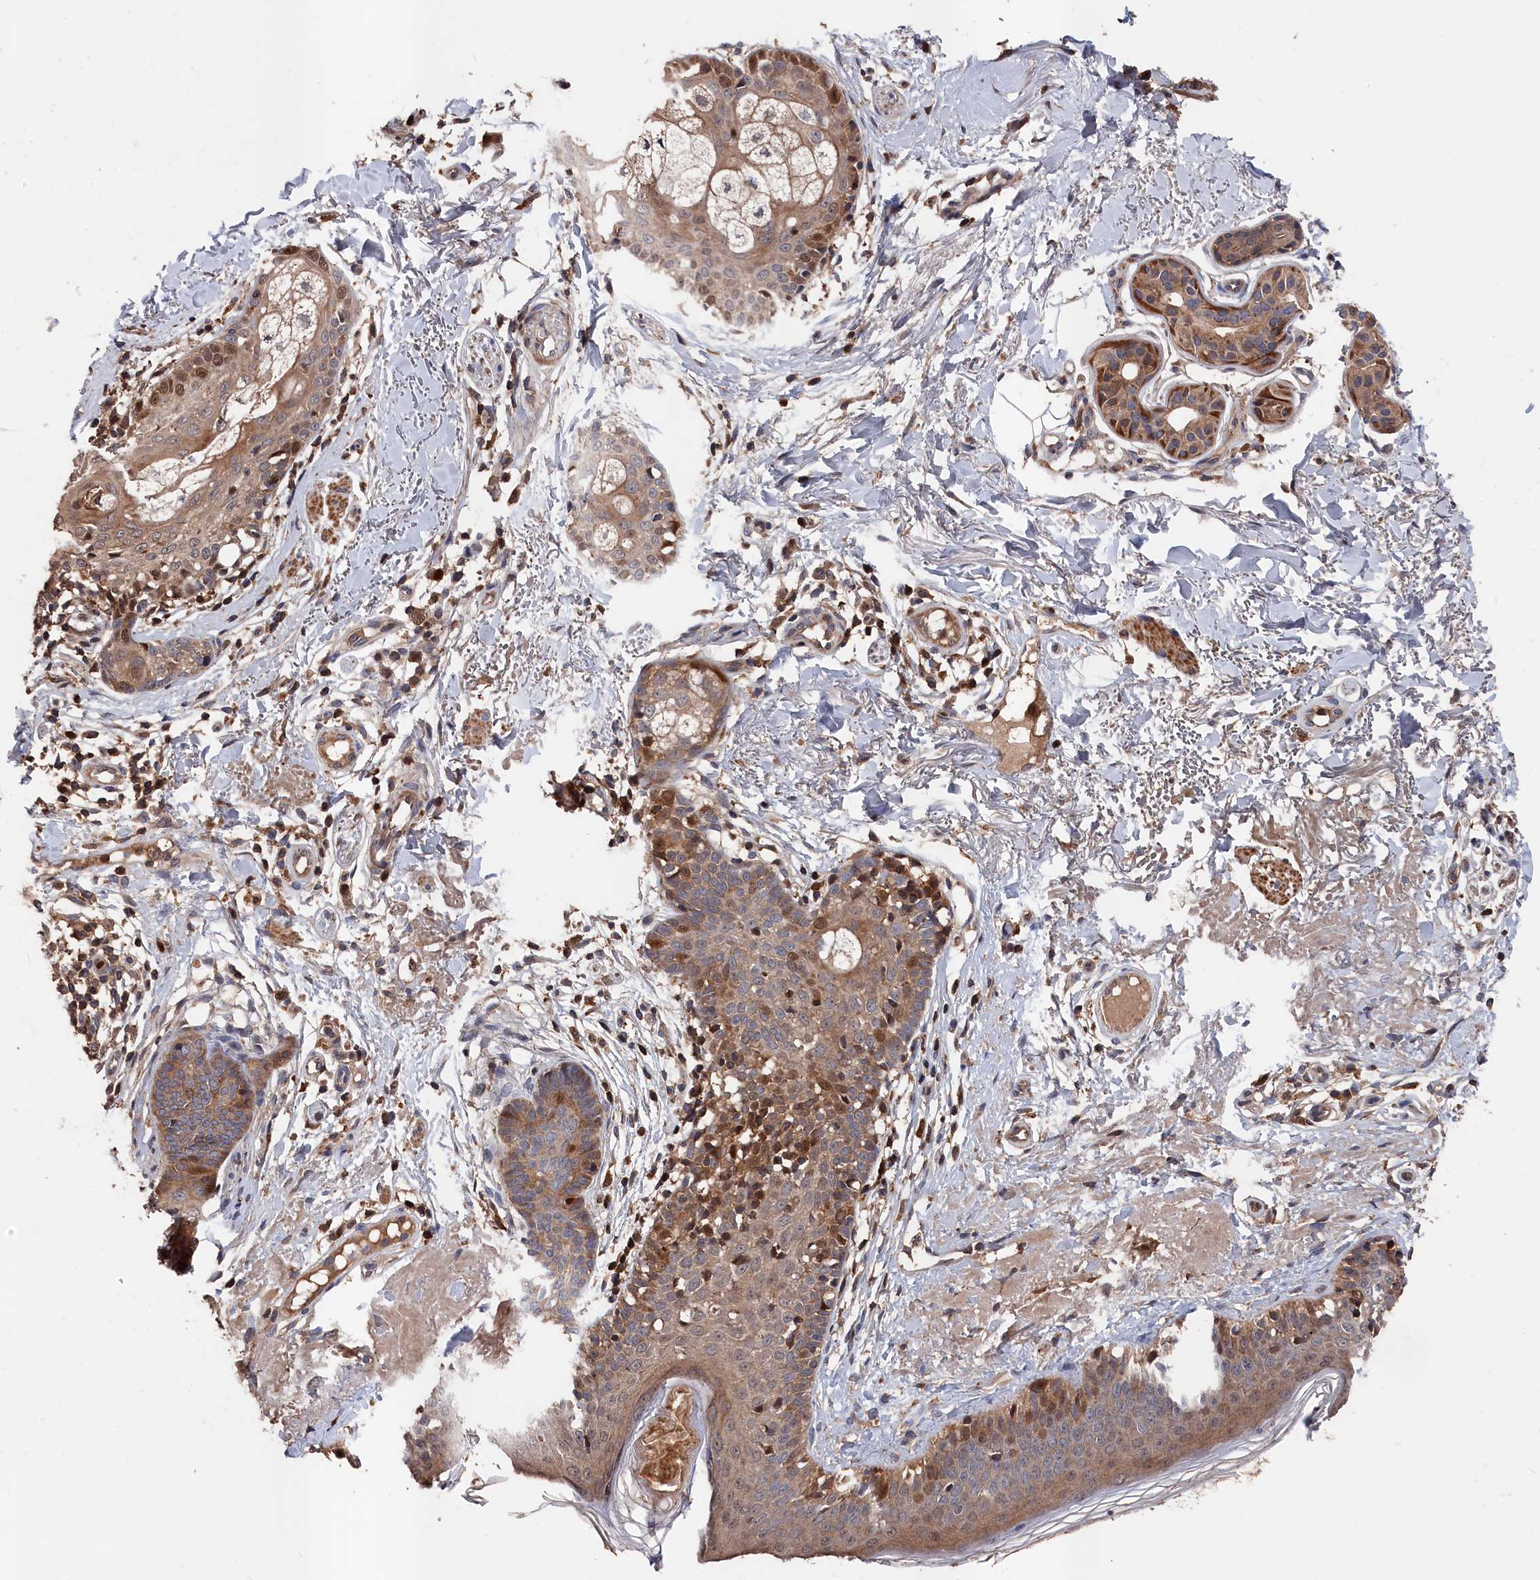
{"staining": {"intensity": "moderate", "quantity": "<25%", "location": "cytoplasmic/membranous,nuclear"}, "tissue": "skin cancer", "cell_type": "Tumor cells", "image_type": "cancer", "snomed": [{"axis": "morphology", "description": "Basal cell carcinoma"}, {"axis": "topography", "description": "Skin"}], "caption": "IHC (DAB (3,3'-diaminobenzidine)) staining of basal cell carcinoma (skin) demonstrates moderate cytoplasmic/membranous and nuclear protein staining in about <25% of tumor cells.", "gene": "RMI2", "patient": {"sex": "female", "age": 61}}